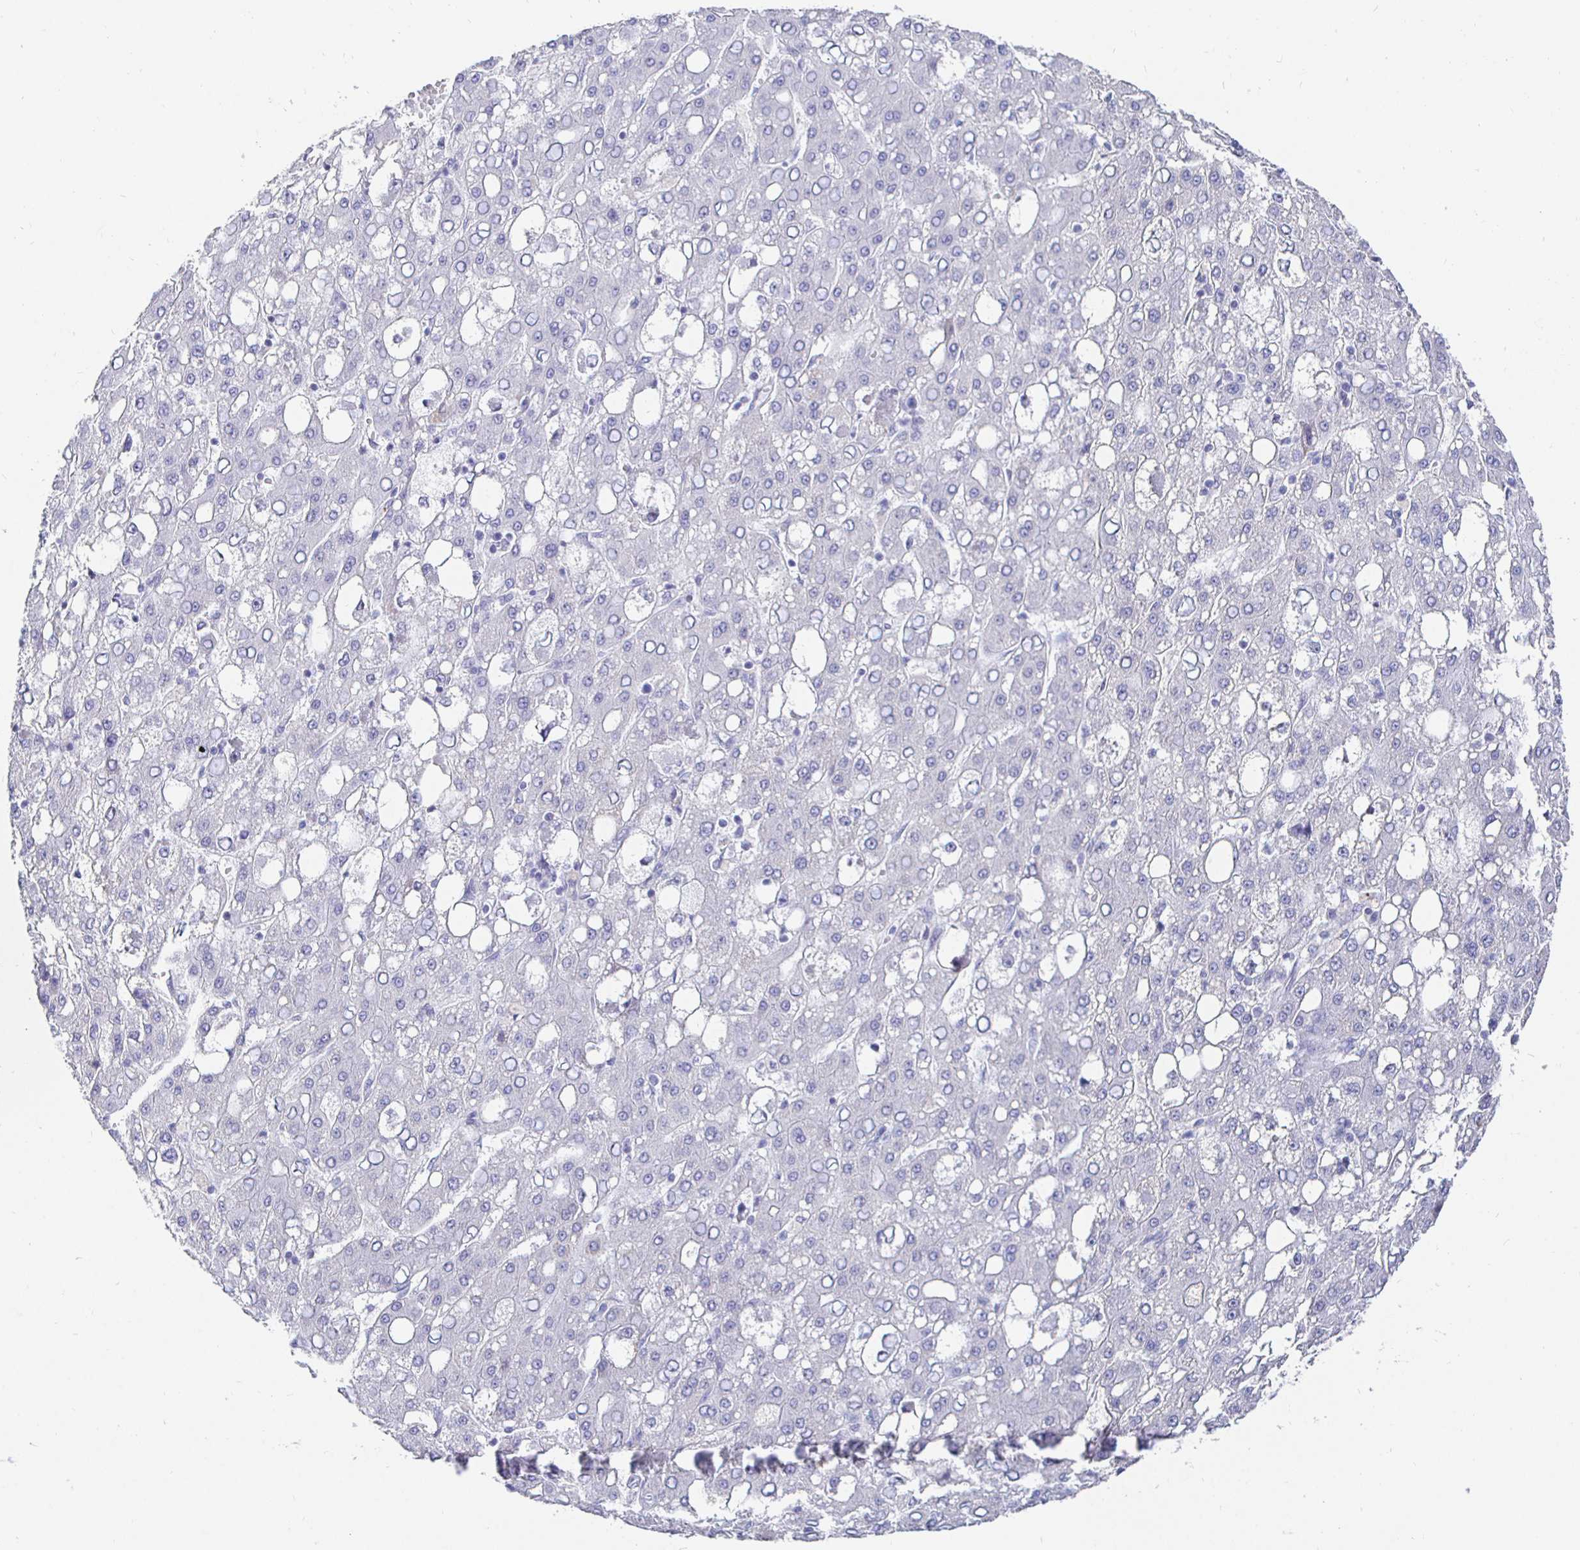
{"staining": {"intensity": "negative", "quantity": "none", "location": "none"}, "tissue": "liver cancer", "cell_type": "Tumor cells", "image_type": "cancer", "snomed": [{"axis": "morphology", "description": "Carcinoma, Hepatocellular, NOS"}, {"axis": "topography", "description": "Liver"}], "caption": "Immunohistochemical staining of human liver cancer (hepatocellular carcinoma) displays no significant positivity in tumor cells.", "gene": "CR2", "patient": {"sex": "male", "age": 65}}